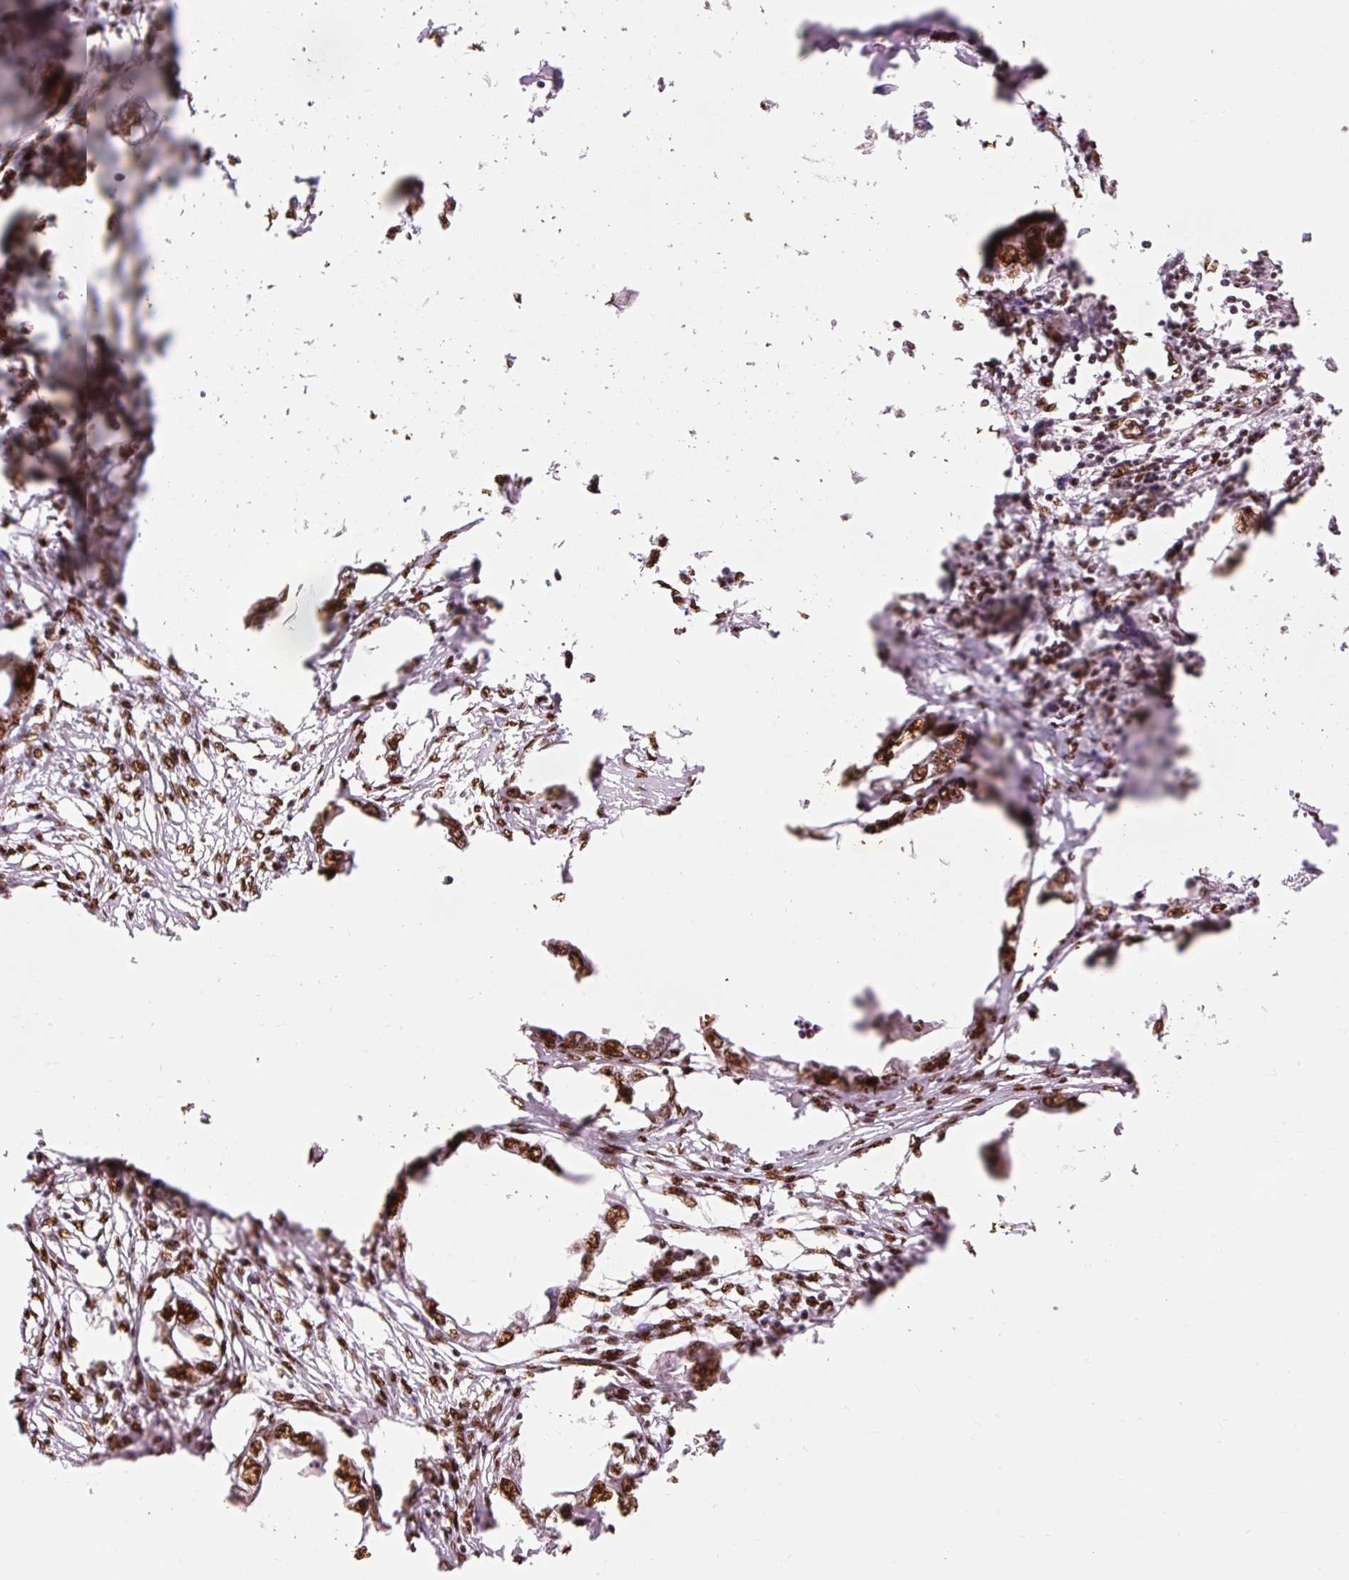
{"staining": {"intensity": "strong", "quantity": ">75%", "location": "nuclear"}, "tissue": "endometrial cancer", "cell_type": "Tumor cells", "image_type": "cancer", "snomed": [{"axis": "morphology", "description": "Adenocarcinoma, NOS"}, {"axis": "morphology", "description": "Adenocarcinoma, metastatic, NOS"}, {"axis": "topography", "description": "Adipose tissue"}, {"axis": "topography", "description": "Endometrium"}], "caption": "Tumor cells show strong nuclear staining in about >75% of cells in endometrial cancer (adenocarcinoma).", "gene": "ZBTB44", "patient": {"sex": "female", "age": 67}}